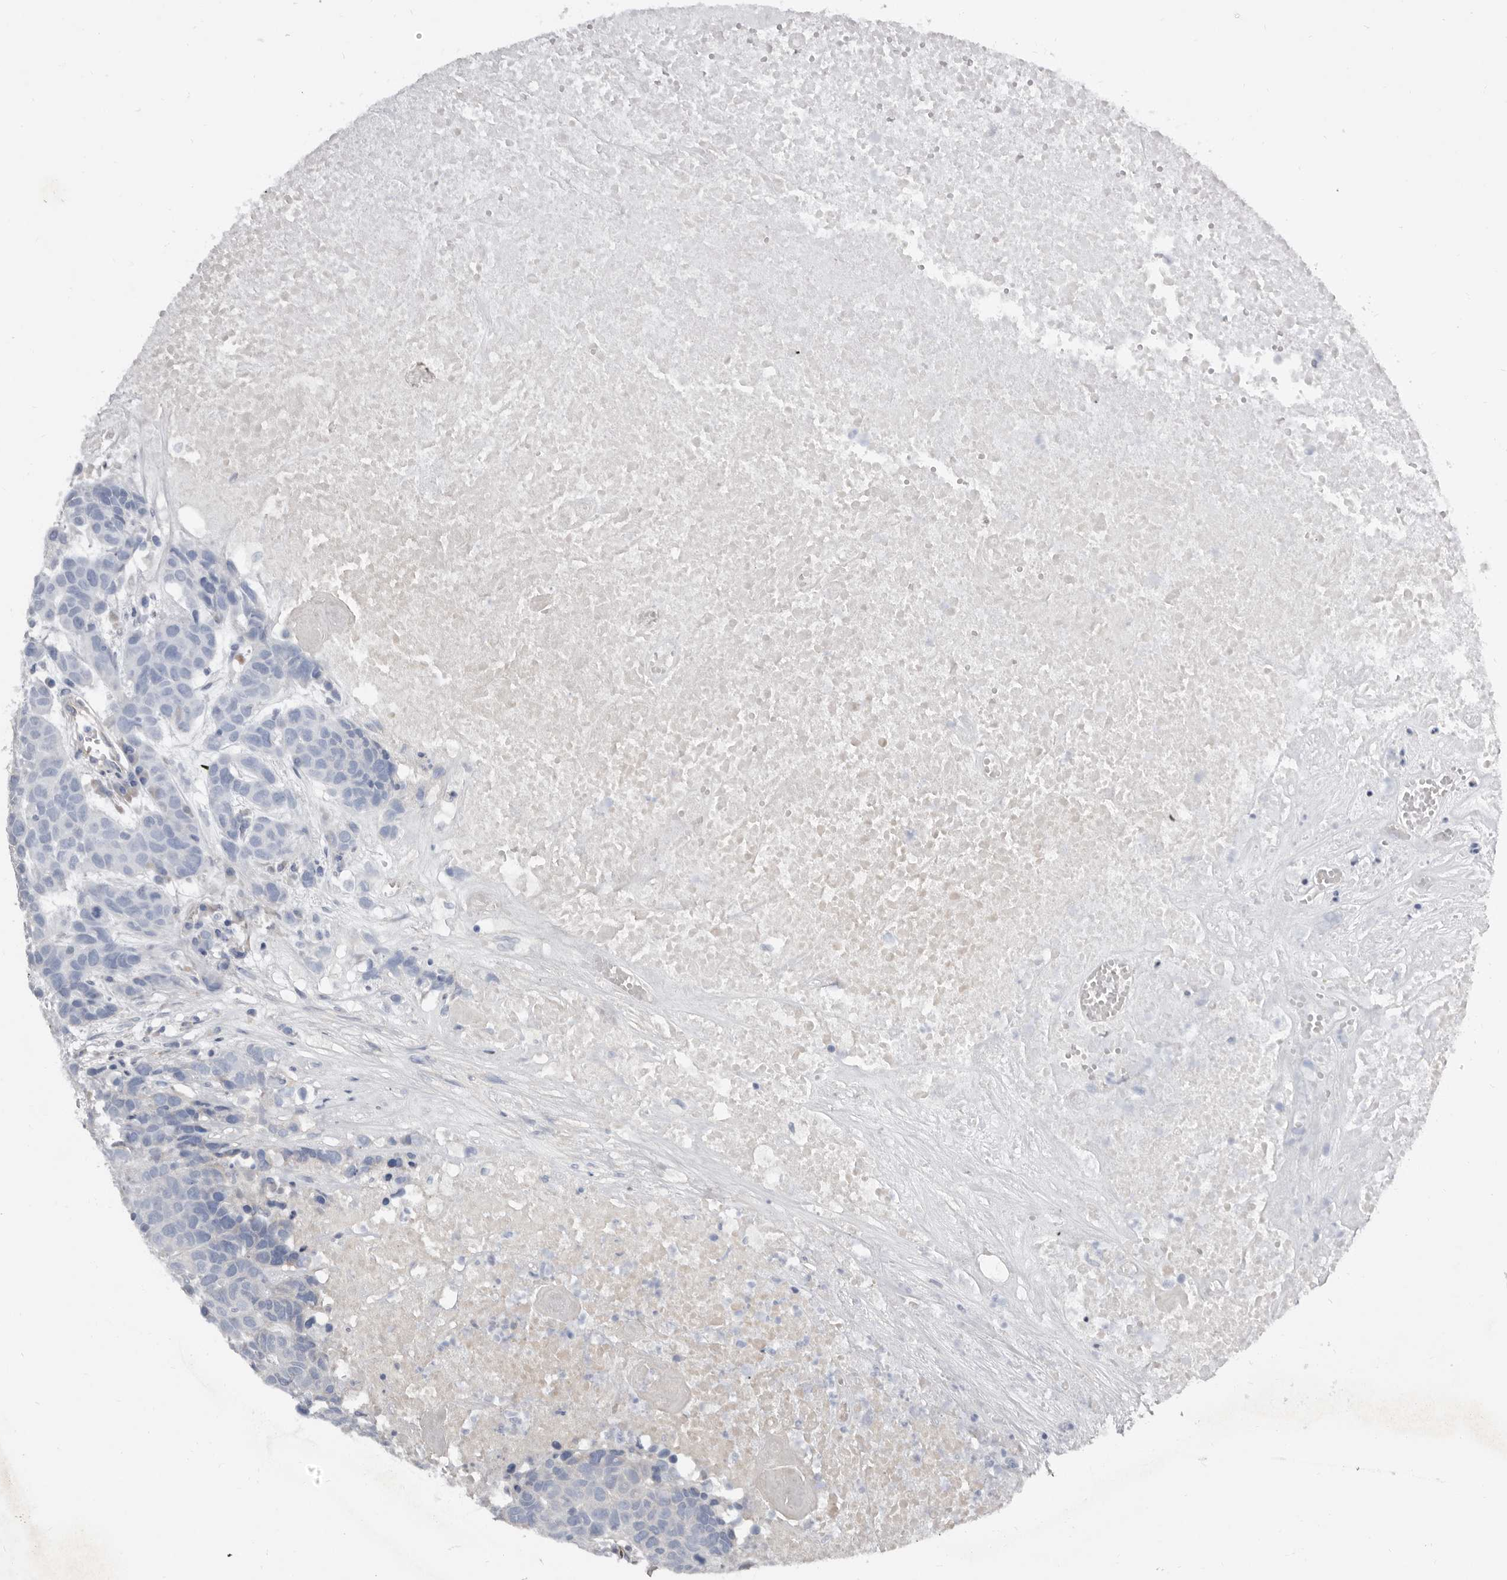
{"staining": {"intensity": "negative", "quantity": "none", "location": "none"}, "tissue": "head and neck cancer", "cell_type": "Tumor cells", "image_type": "cancer", "snomed": [{"axis": "morphology", "description": "Squamous cell carcinoma, NOS"}, {"axis": "topography", "description": "Head-Neck"}], "caption": "IHC histopathology image of human head and neck cancer (squamous cell carcinoma) stained for a protein (brown), which reveals no staining in tumor cells.", "gene": "SBDS", "patient": {"sex": "male", "age": 66}}